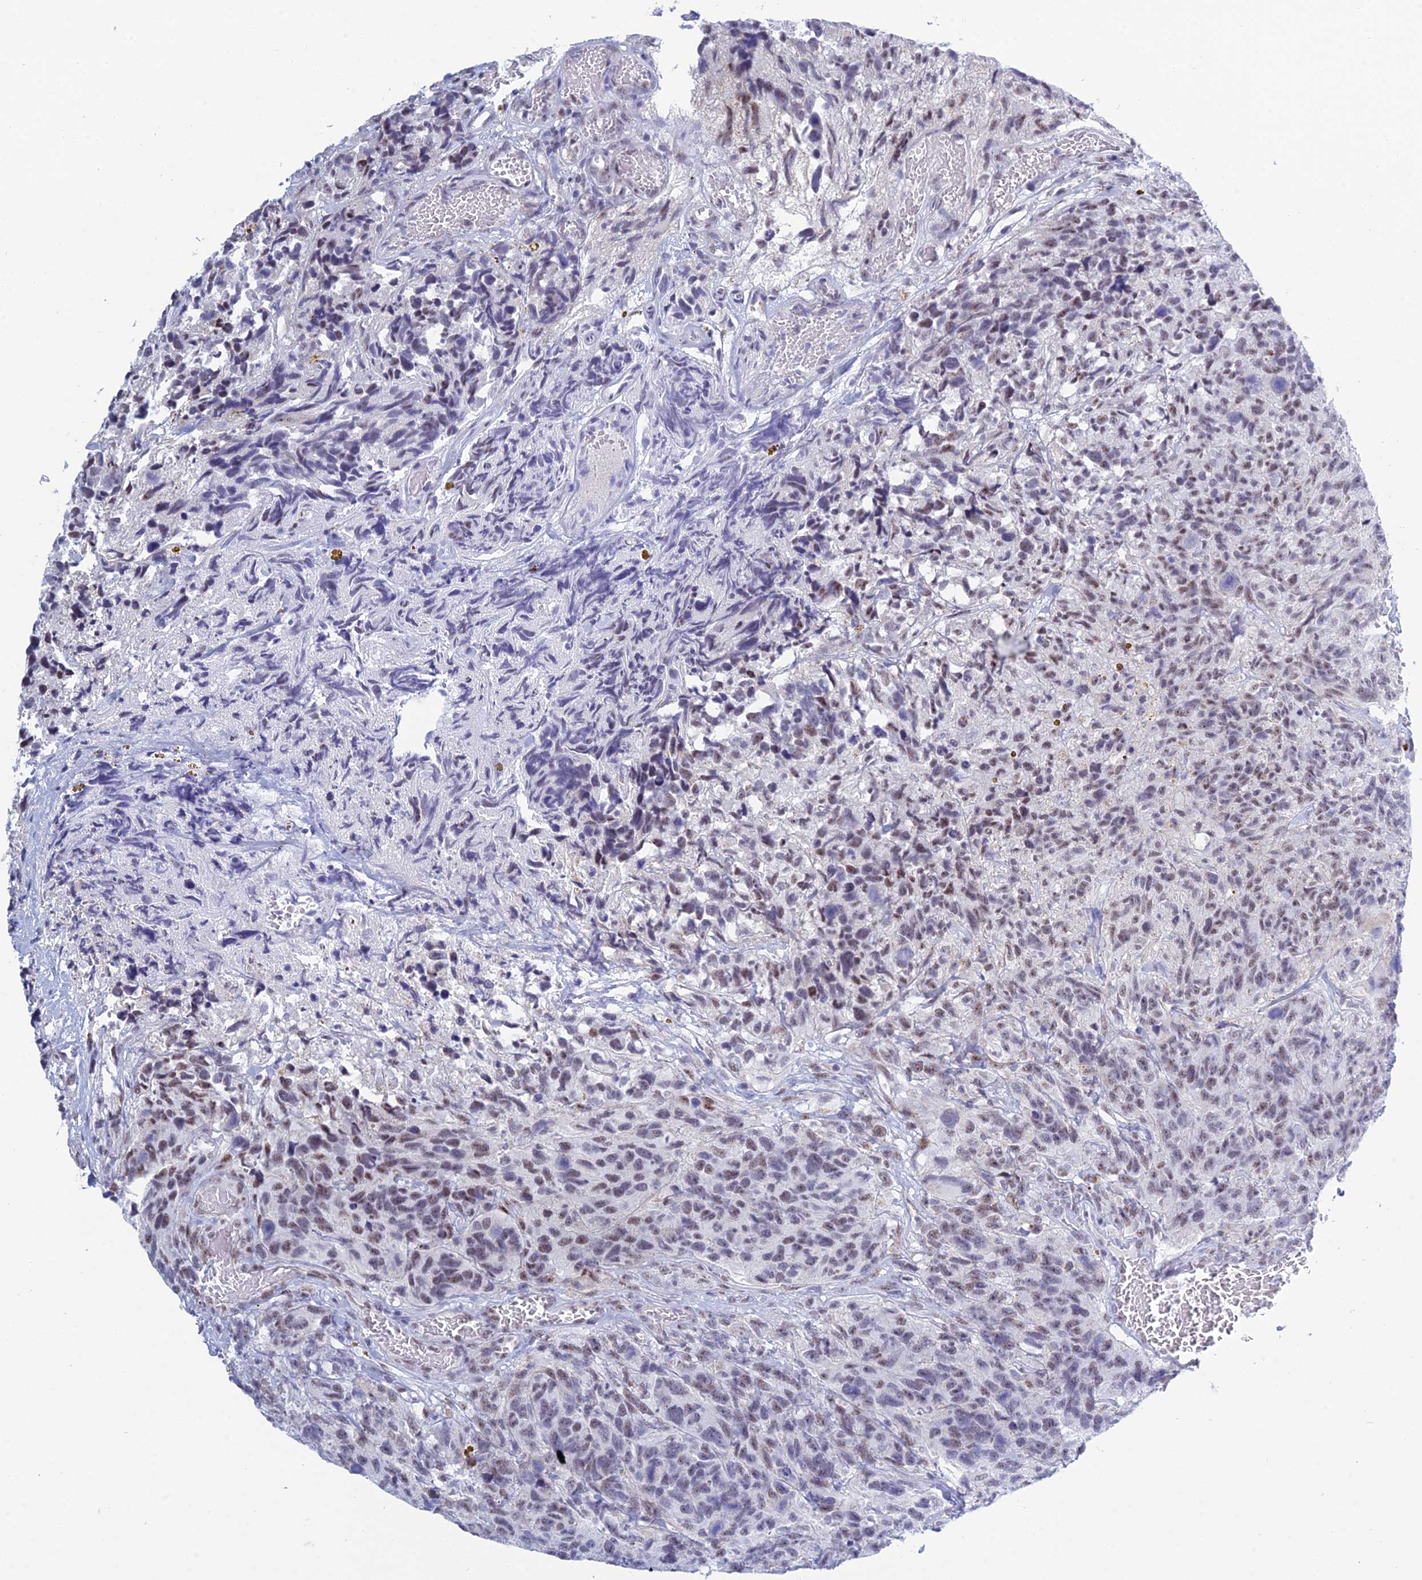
{"staining": {"intensity": "weak", "quantity": "25%-75%", "location": "nuclear"}, "tissue": "glioma", "cell_type": "Tumor cells", "image_type": "cancer", "snomed": [{"axis": "morphology", "description": "Glioma, malignant, High grade"}, {"axis": "topography", "description": "Brain"}], "caption": "Immunohistochemistry photomicrograph of human malignant glioma (high-grade) stained for a protein (brown), which demonstrates low levels of weak nuclear staining in approximately 25%-75% of tumor cells.", "gene": "KLF14", "patient": {"sex": "male", "age": 69}}